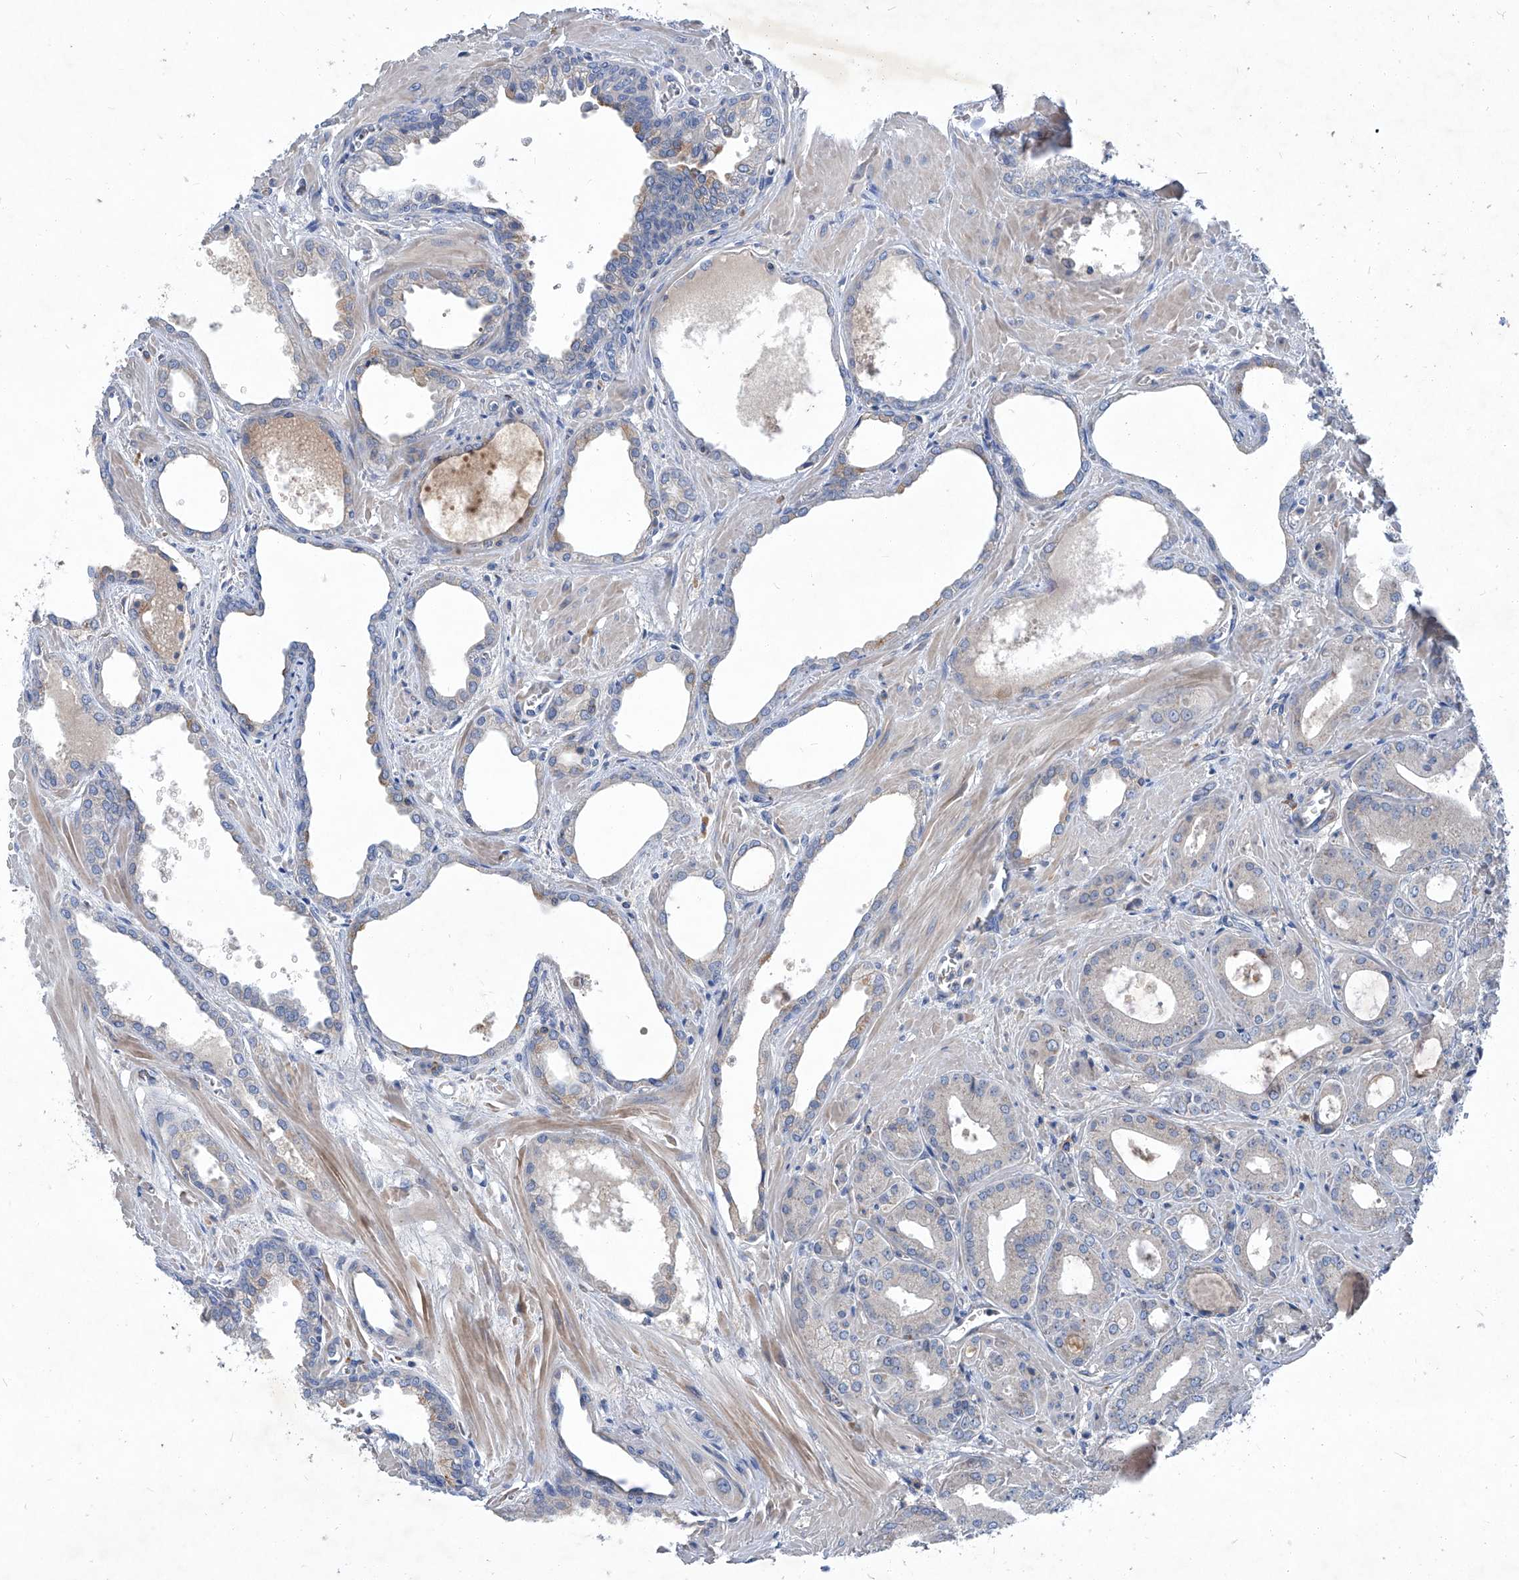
{"staining": {"intensity": "negative", "quantity": "none", "location": "none"}, "tissue": "prostate cancer", "cell_type": "Tumor cells", "image_type": "cancer", "snomed": [{"axis": "morphology", "description": "Adenocarcinoma, Low grade"}, {"axis": "topography", "description": "Prostate"}], "caption": "This photomicrograph is of prostate cancer stained with IHC to label a protein in brown with the nuclei are counter-stained blue. There is no expression in tumor cells. (DAB (3,3'-diaminobenzidine) immunohistochemistry (IHC) with hematoxylin counter stain).", "gene": "EPHA8", "patient": {"sex": "male", "age": 67}}